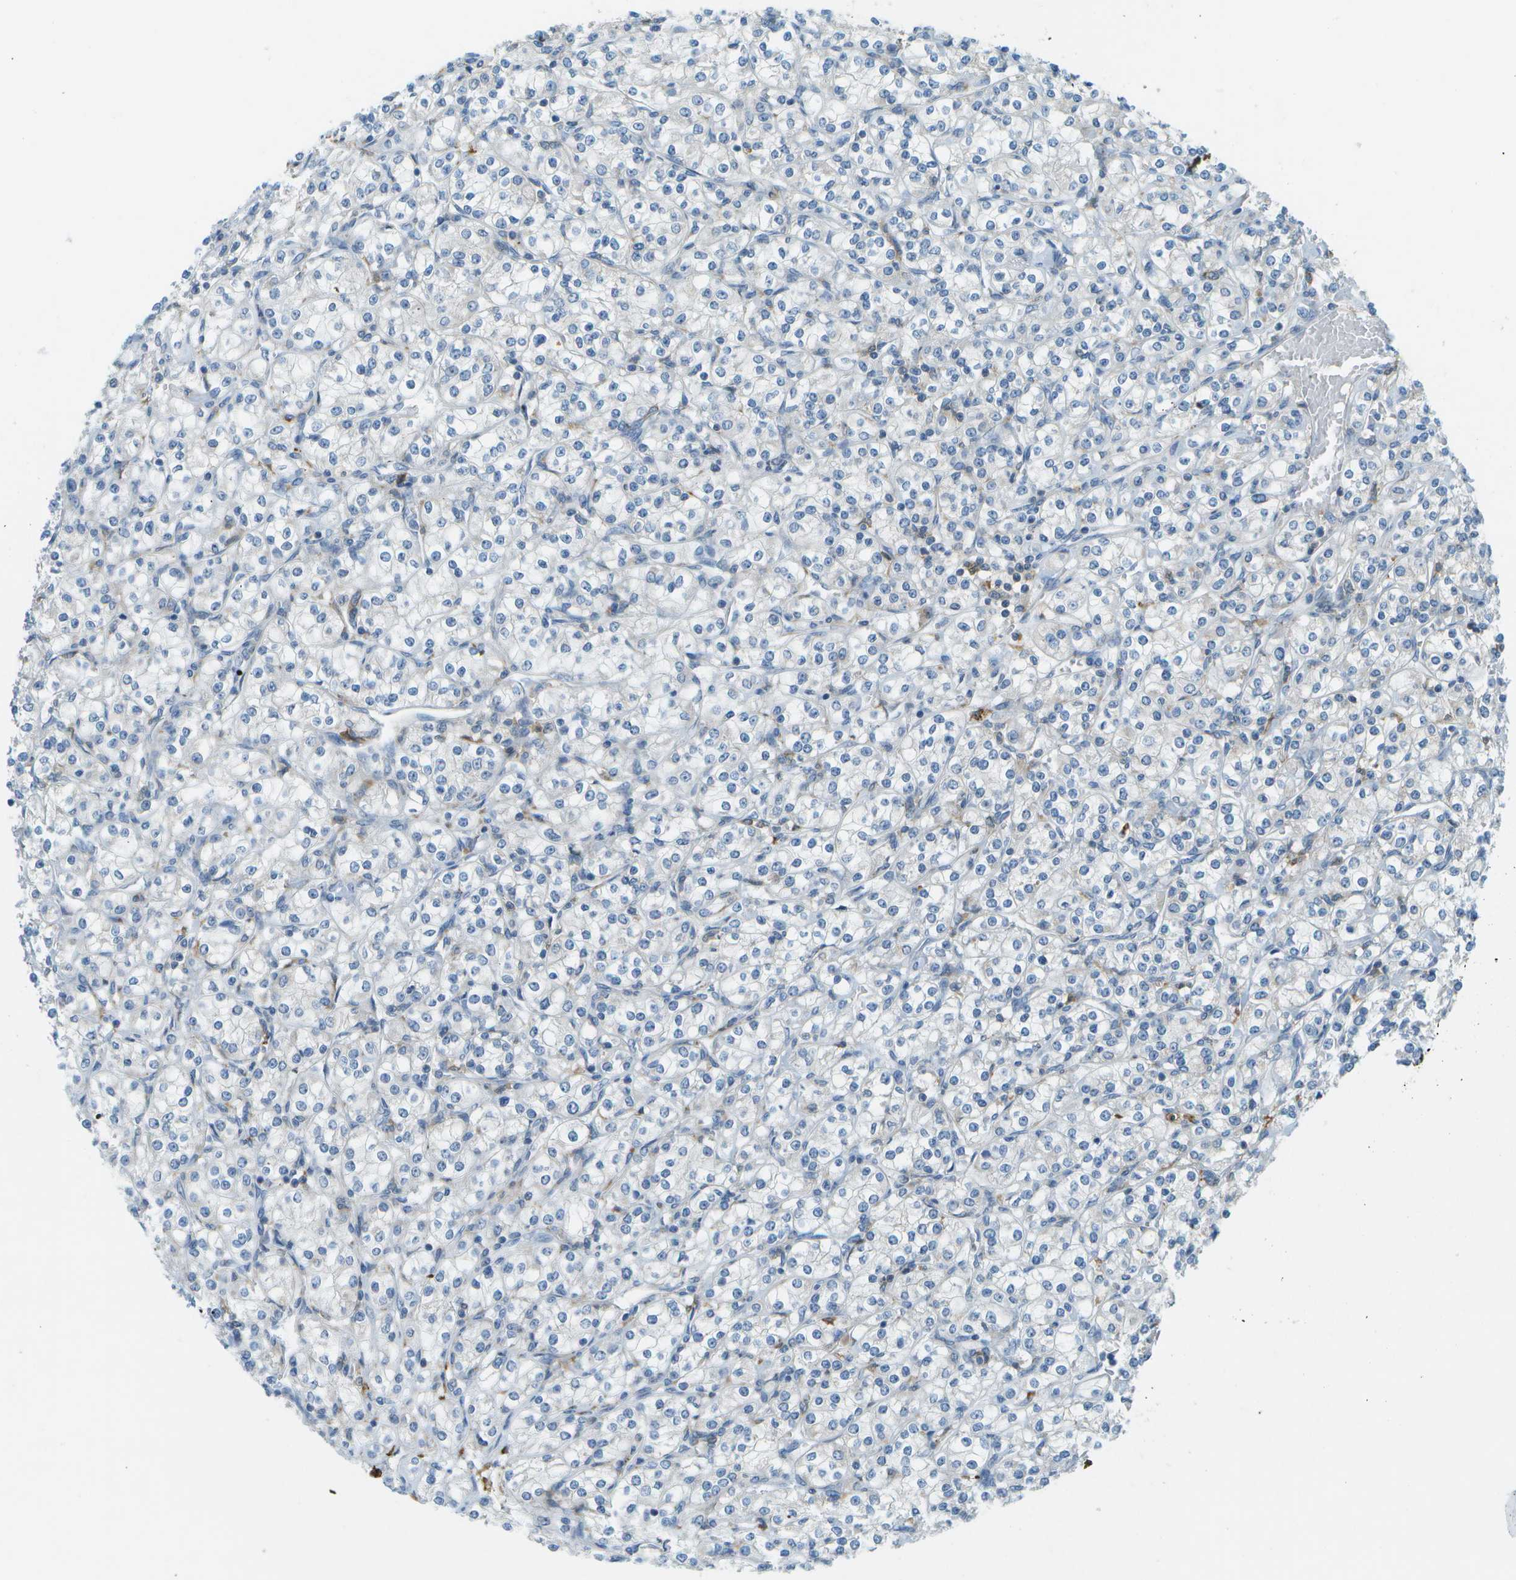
{"staining": {"intensity": "weak", "quantity": "<25%", "location": "cytoplasmic/membranous"}, "tissue": "renal cancer", "cell_type": "Tumor cells", "image_type": "cancer", "snomed": [{"axis": "morphology", "description": "Adenocarcinoma, NOS"}, {"axis": "topography", "description": "Kidney"}], "caption": "DAB (3,3'-diaminobenzidine) immunohistochemical staining of human renal cancer reveals no significant staining in tumor cells. Nuclei are stained in blue.", "gene": "CDH23", "patient": {"sex": "male", "age": 77}}